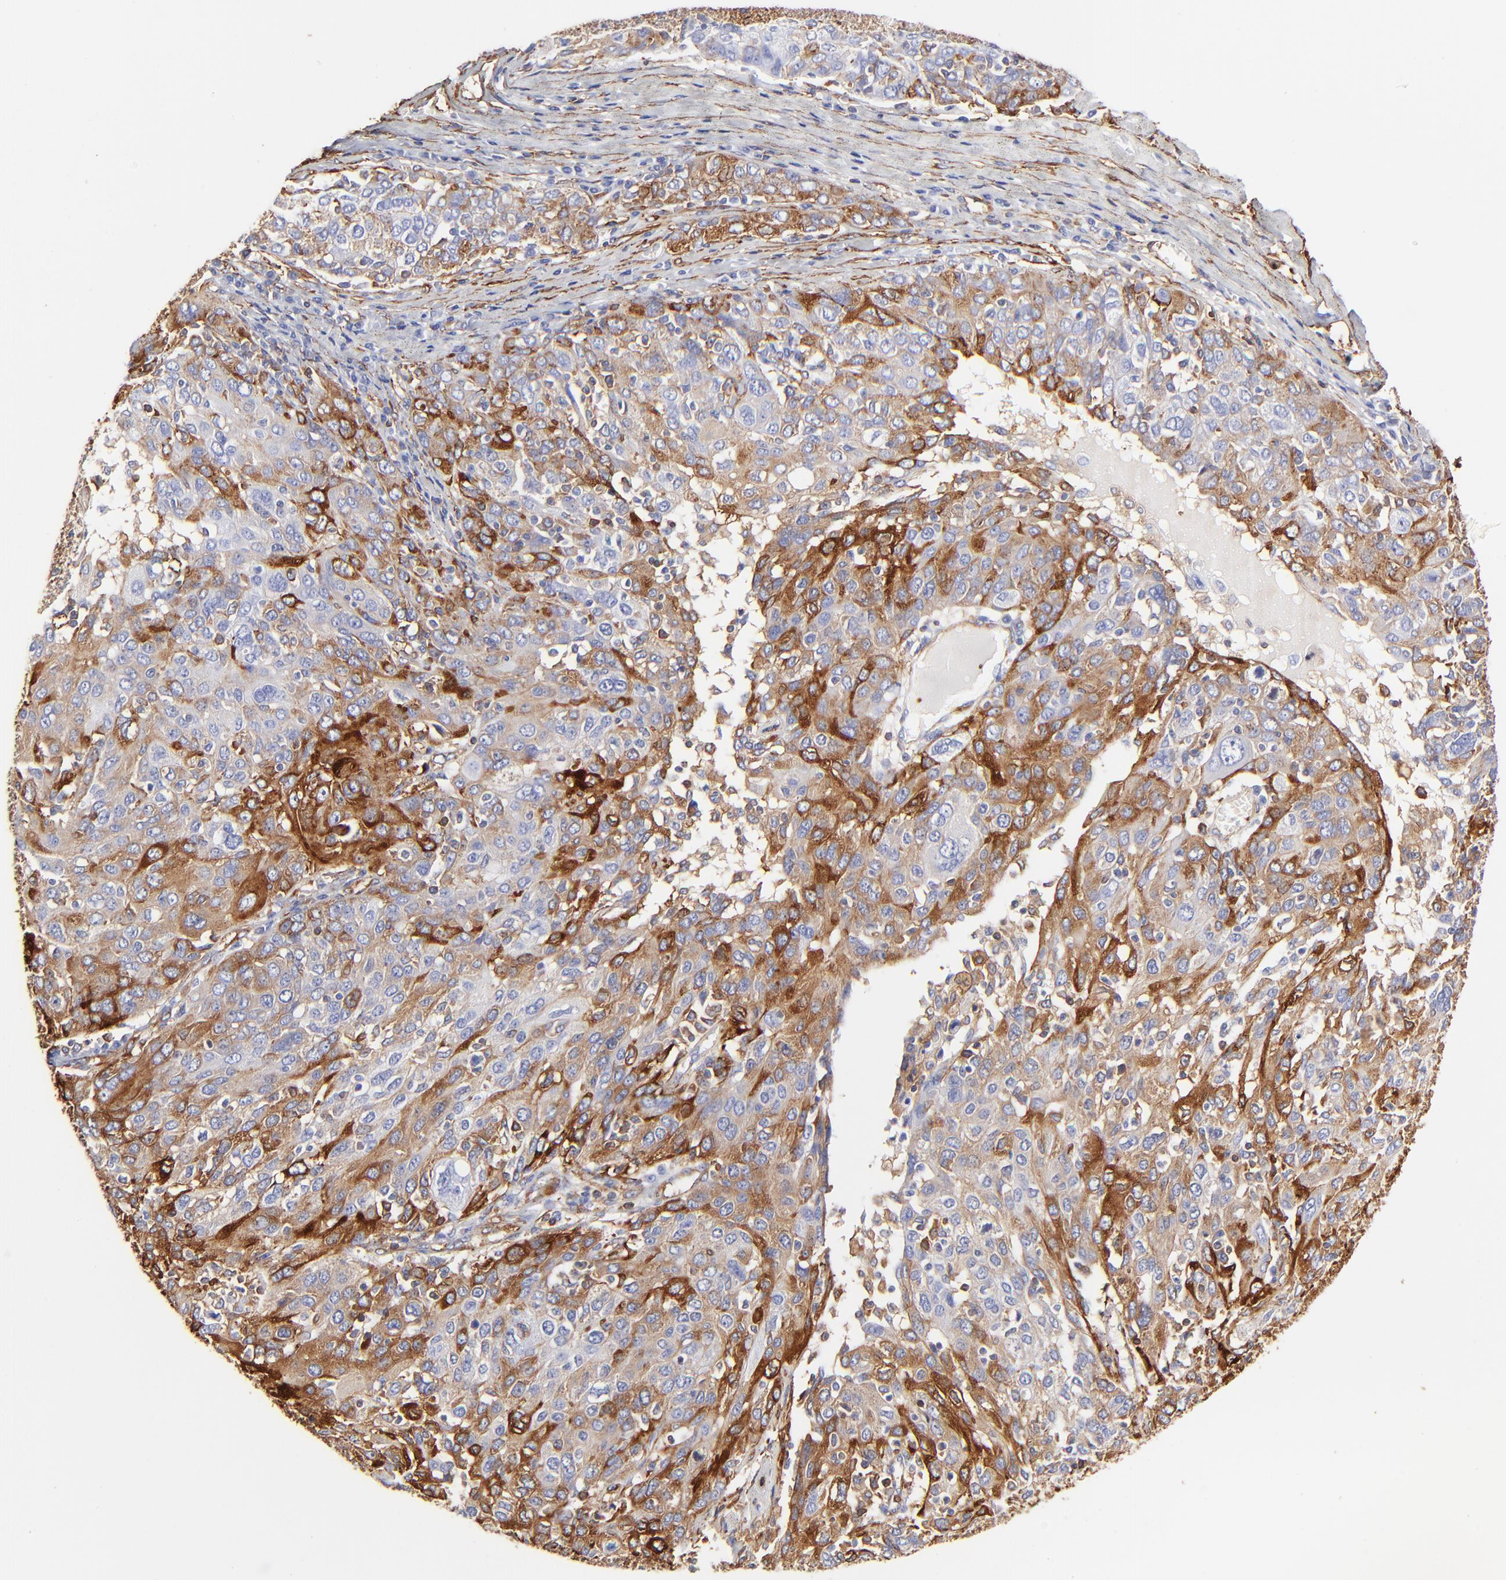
{"staining": {"intensity": "strong", "quantity": ">75%", "location": "cytoplasmic/membranous"}, "tissue": "ovarian cancer", "cell_type": "Tumor cells", "image_type": "cancer", "snomed": [{"axis": "morphology", "description": "Carcinoma, endometroid"}, {"axis": "topography", "description": "Ovary"}], "caption": "High-magnification brightfield microscopy of endometroid carcinoma (ovarian) stained with DAB (3,3'-diaminobenzidine) (brown) and counterstained with hematoxylin (blue). tumor cells exhibit strong cytoplasmic/membranous expression is seen in approximately>75% of cells.", "gene": "FLNA", "patient": {"sex": "female", "age": 50}}